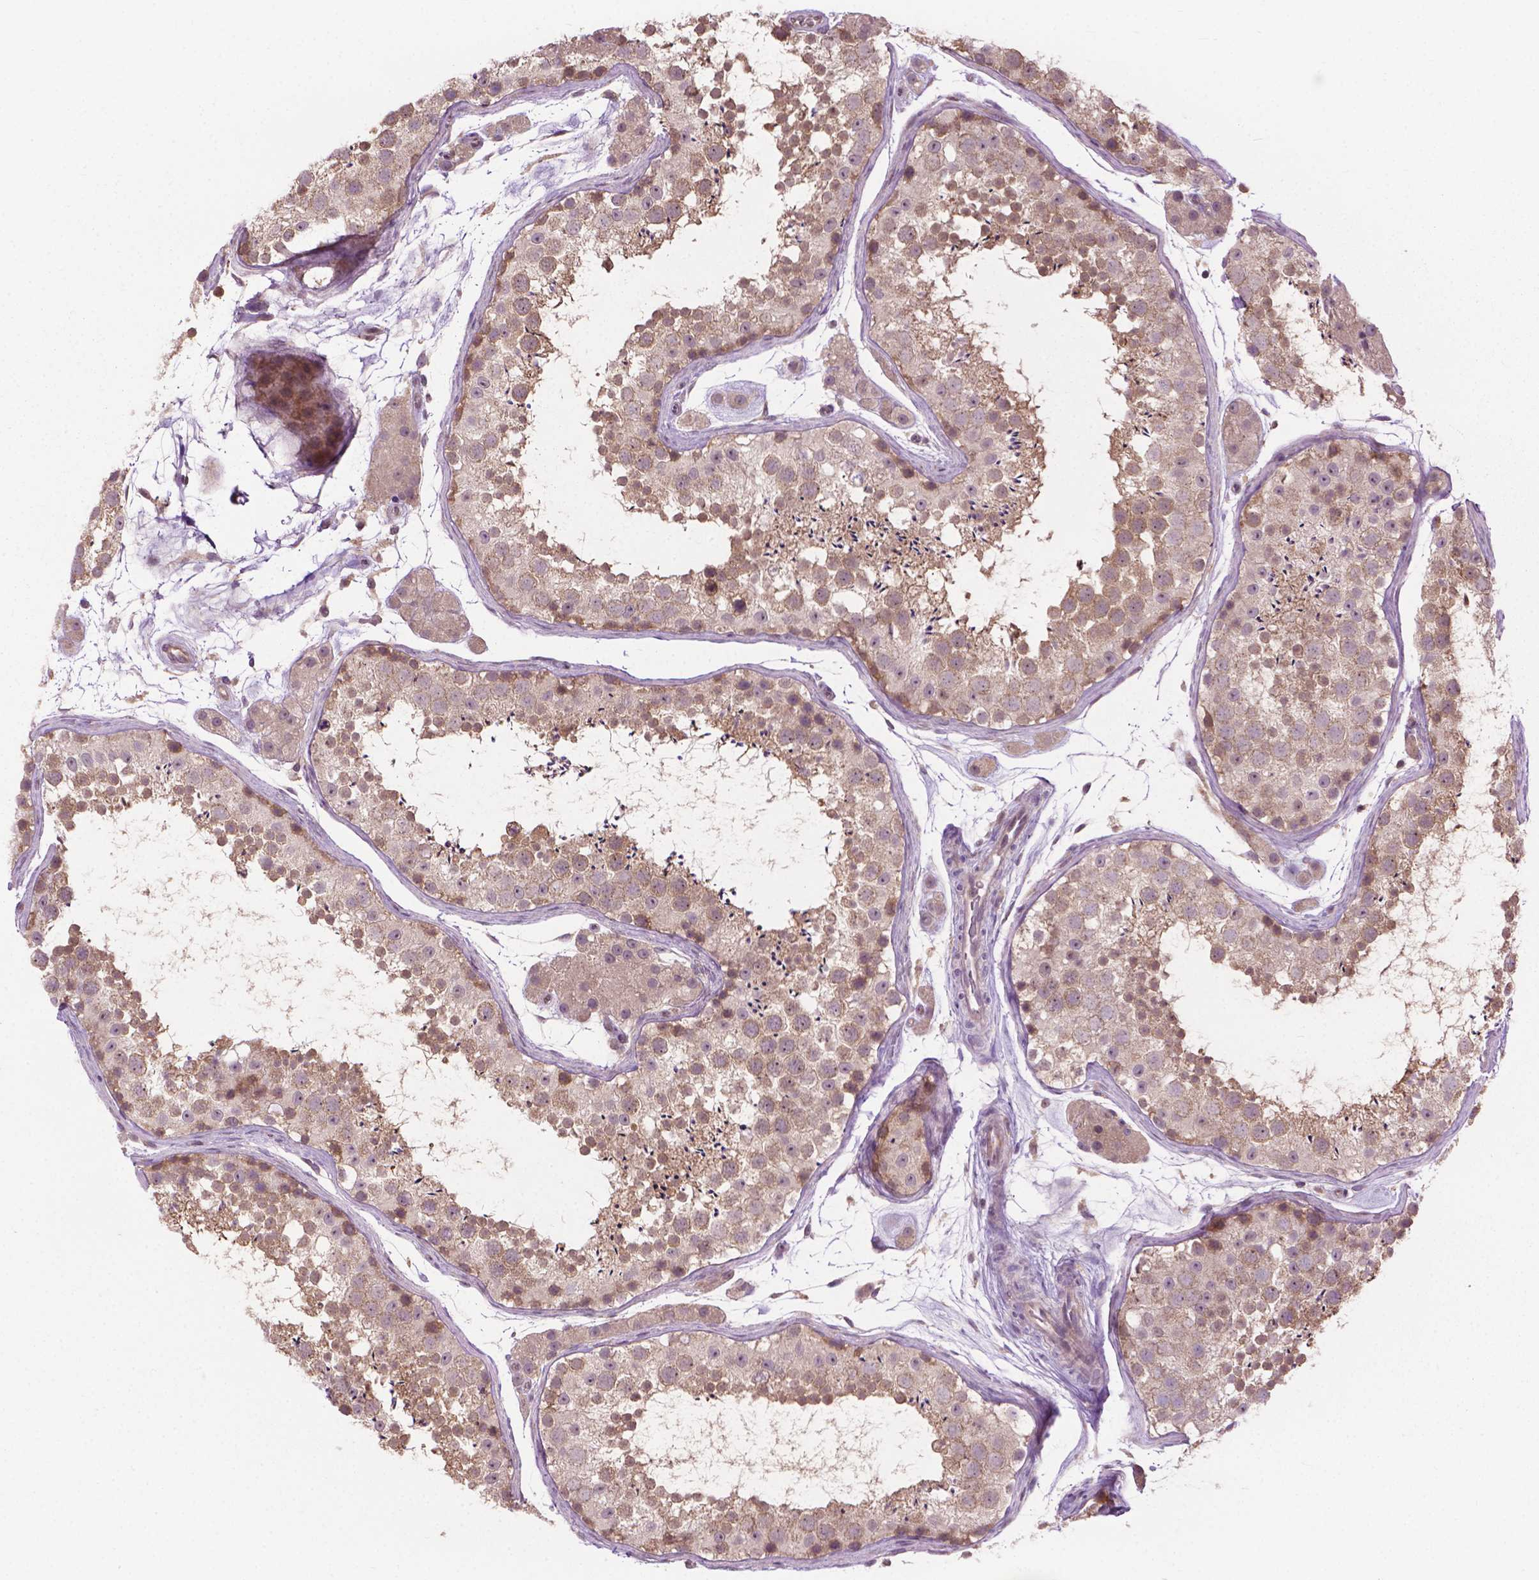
{"staining": {"intensity": "weak", "quantity": ">75%", "location": "cytoplasmic/membranous"}, "tissue": "testis", "cell_type": "Cells in seminiferous ducts", "image_type": "normal", "snomed": [{"axis": "morphology", "description": "Normal tissue, NOS"}, {"axis": "topography", "description": "Testis"}], "caption": "Weak cytoplasmic/membranous staining is identified in about >75% of cells in seminiferous ducts in unremarkable testis. (DAB IHC, brown staining for protein, blue staining for nuclei).", "gene": "MZT1", "patient": {"sex": "male", "age": 41}}